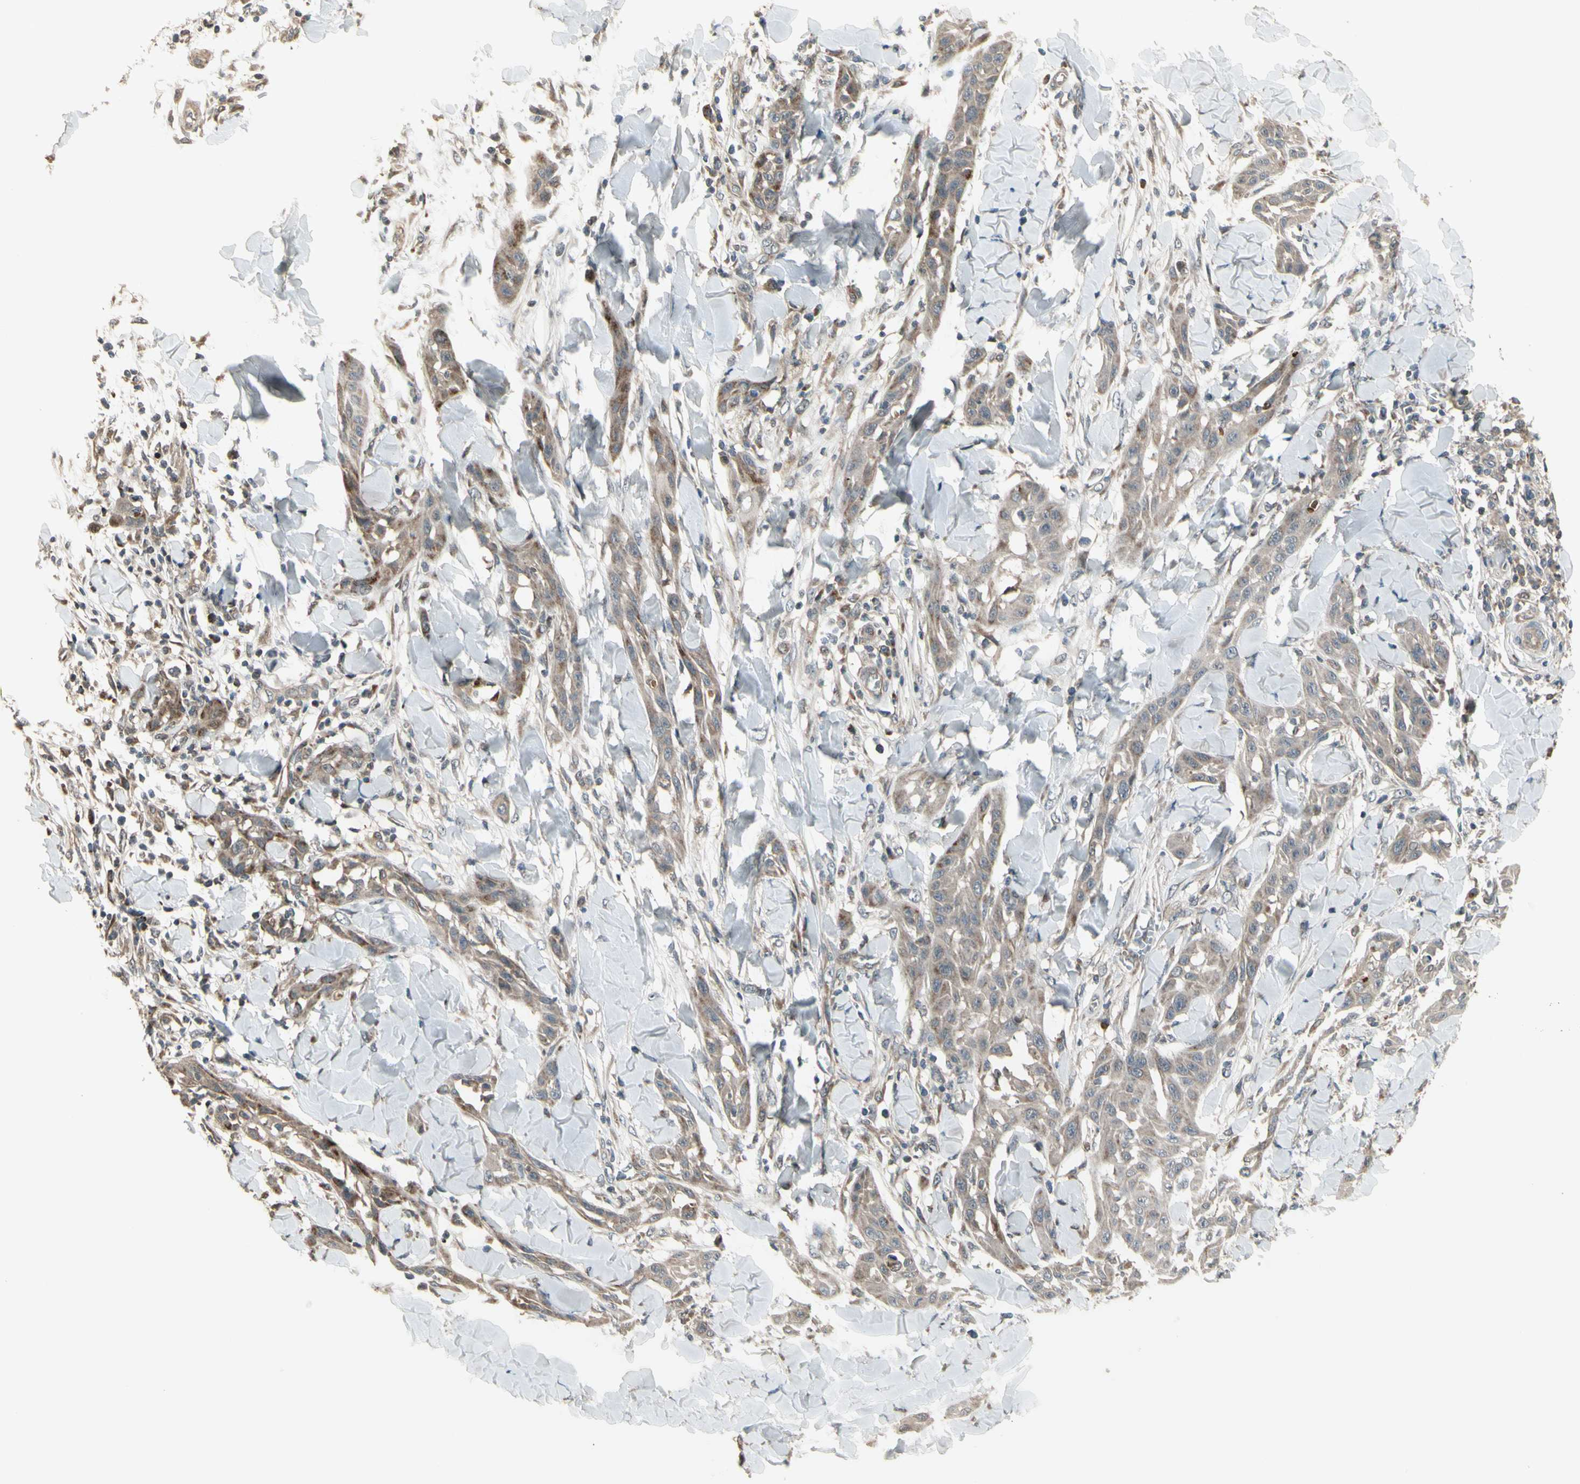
{"staining": {"intensity": "moderate", "quantity": ">75%", "location": "cytoplasmic/membranous"}, "tissue": "skin cancer", "cell_type": "Tumor cells", "image_type": "cancer", "snomed": [{"axis": "morphology", "description": "Squamous cell carcinoma, NOS"}, {"axis": "topography", "description": "Skin"}], "caption": "Human skin squamous cell carcinoma stained with a brown dye reveals moderate cytoplasmic/membranous positive expression in approximately >75% of tumor cells.", "gene": "OSTM1", "patient": {"sex": "male", "age": 24}}